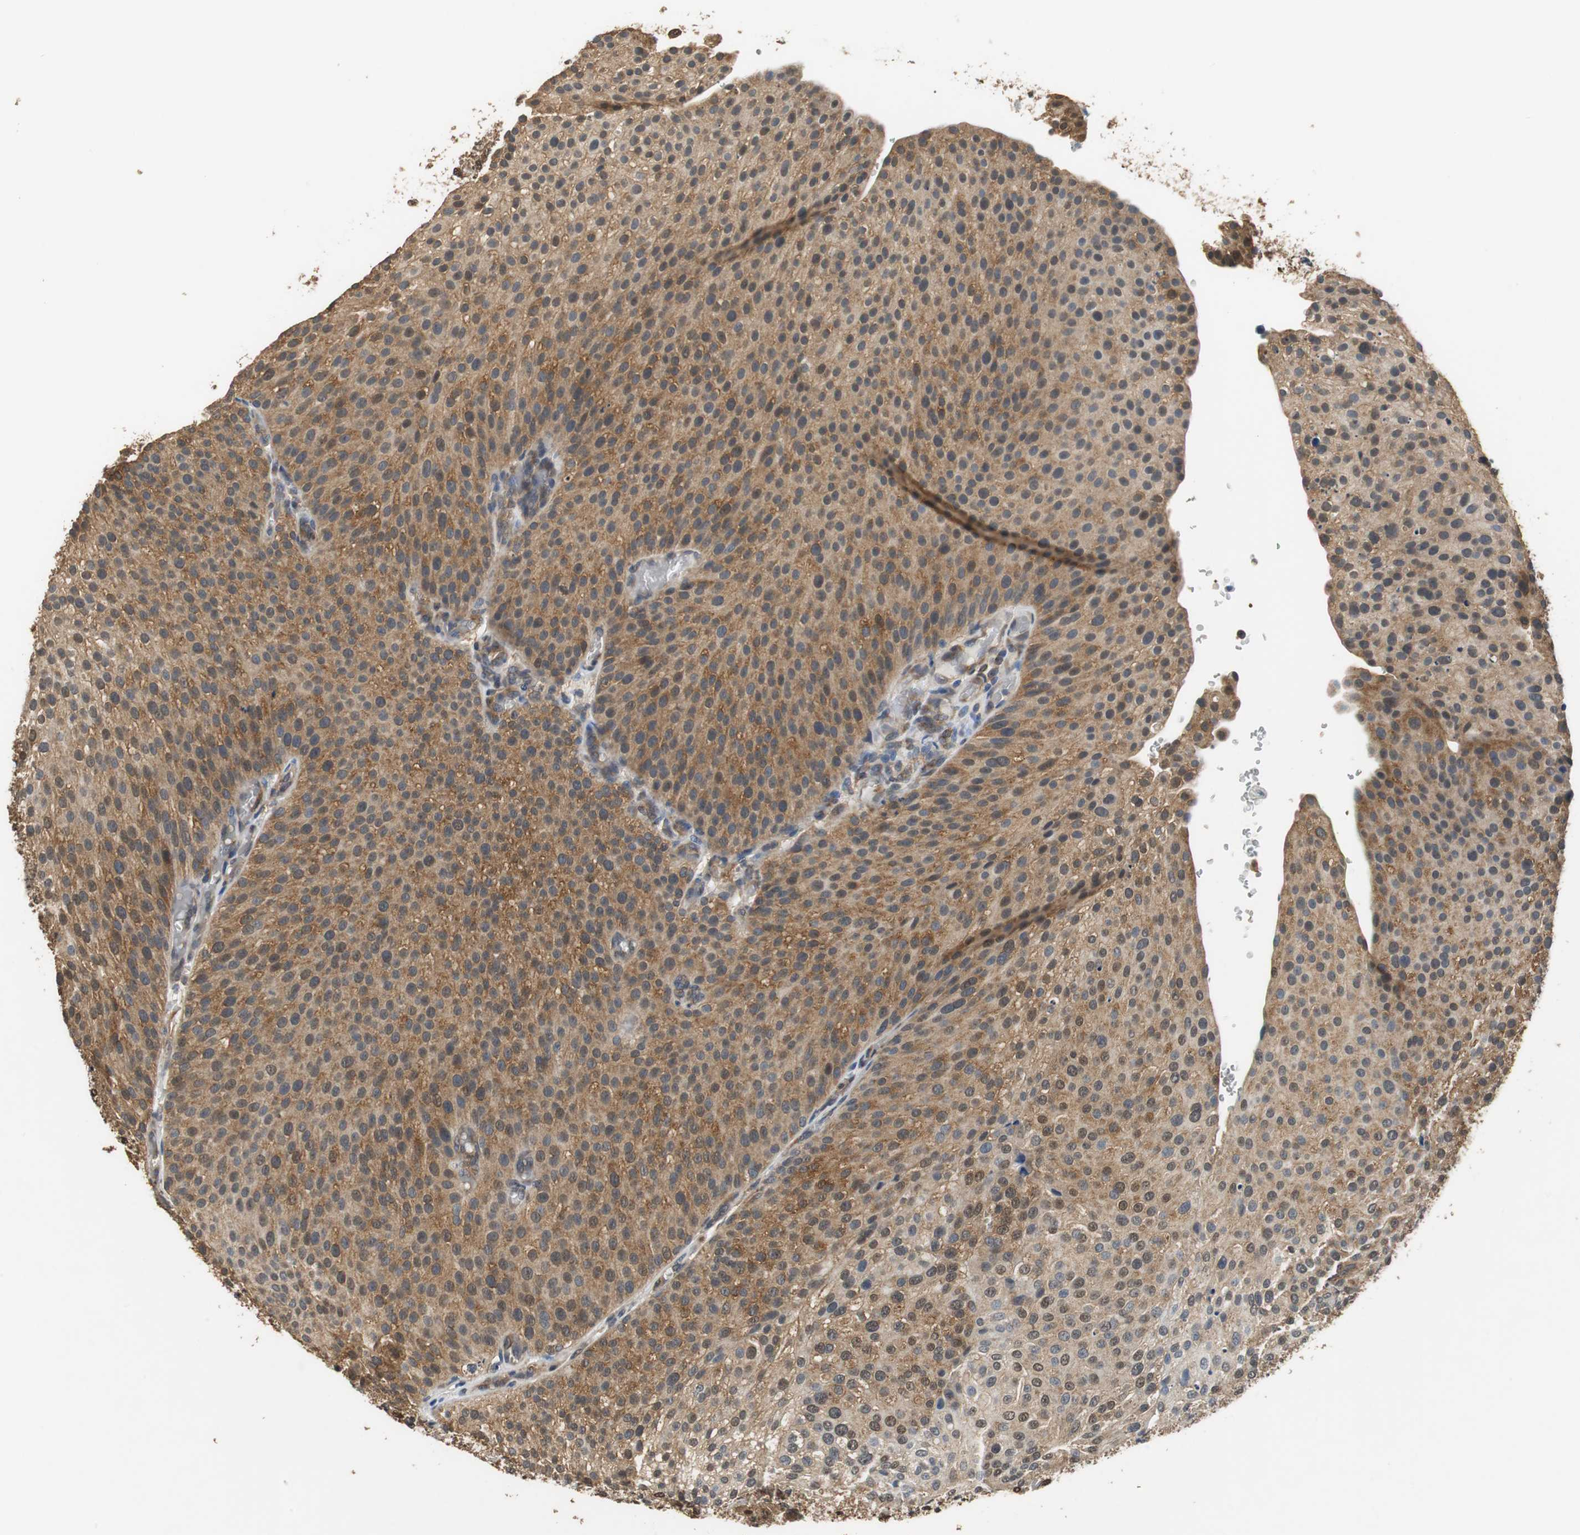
{"staining": {"intensity": "moderate", "quantity": ">75%", "location": "cytoplasmic/membranous,nuclear"}, "tissue": "urothelial cancer", "cell_type": "Tumor cells", "image_type": "cancer", "snomed": [{"axis": "morphology", "description": "Urothelial carcinoma, Low grade"}, {"axis": "topography", "description": "Smooth muscle"}, {"axis": "topography", "description": "Urinary bladder"}], "caption": "A medium amount of moderate cytoplasmic/membranous and nuclear positivity is seen in about >75% of tumor cells in urothelial cancer tissue.", "gene": "UBQLN2", "patient": {"sex": "male", "age": 60}}